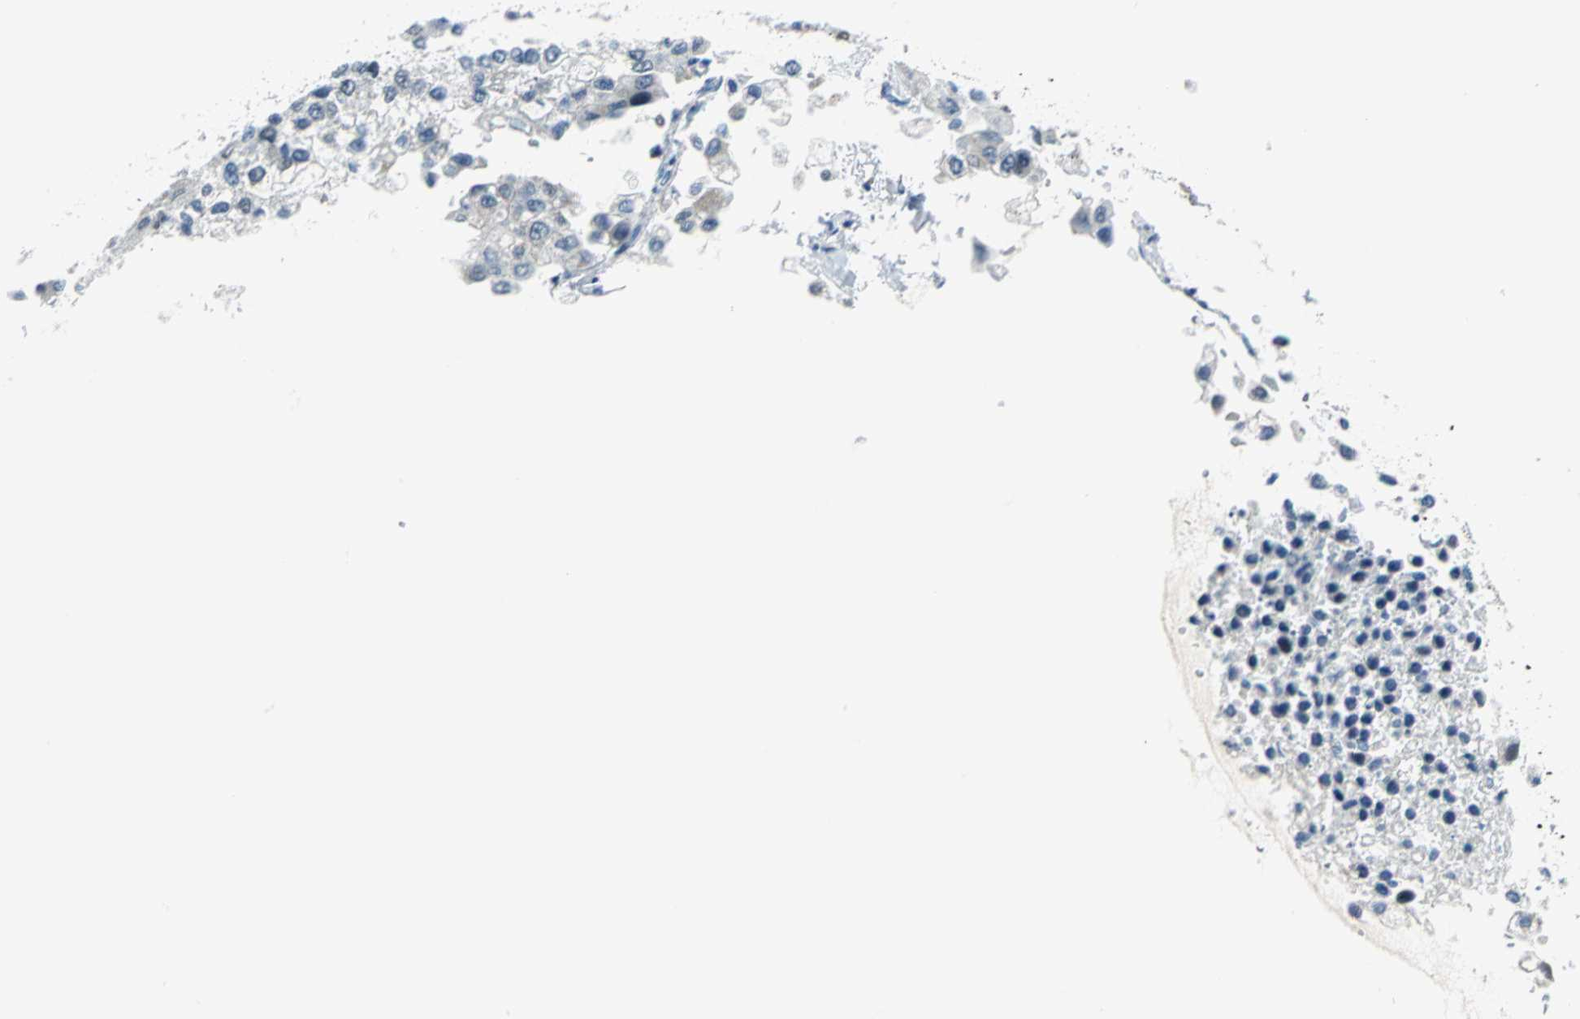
{"staining": {"intensity": "weak", "quantity": "<25%", "location": "nuclear"}, "tissue": "liver cancer", "cell_type": "Tumor cells", "image_type": "cancer", "snomed": [{"axis": "morphology", "description": "Carcinoma, Hepatocellular, NOS"}, {"axis": "topography", "description": "Liver"}], "caption": "A high-resolution image shows immunohistochemistry staining of liver cancer, which exhibits no significant staining in tumor cells. (IHC, brightfield microscopy, high magnification).", "gene": "MCM4", "patient": {"sex": "female", "age": 66}}